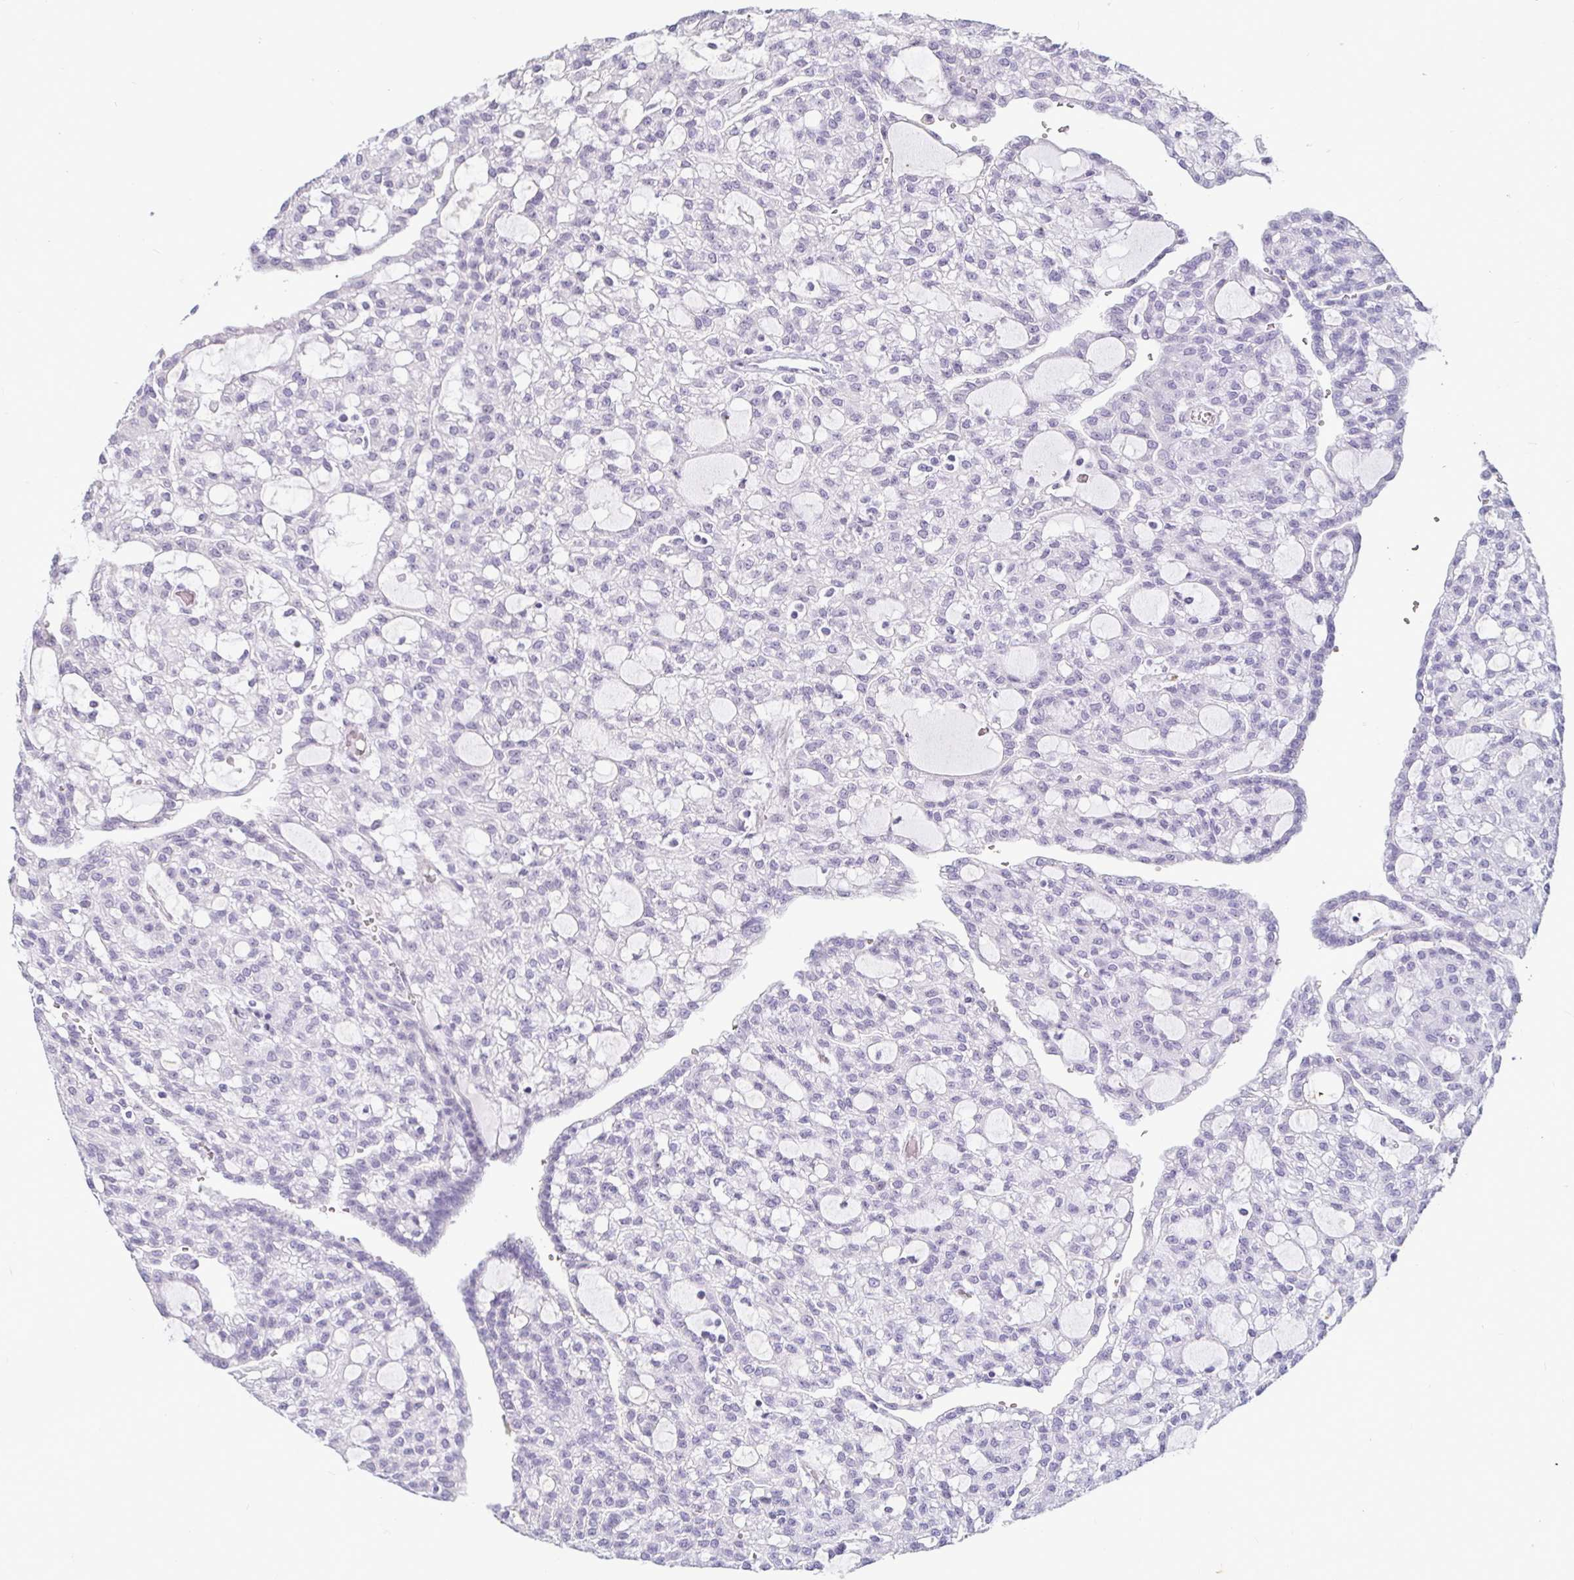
{"staining": {"intensity": "negative", "quantity": "none", "location": "none"}, "tissue": "renal cancer", "cell_type": "Tumor cells", "image_type": "cancer", "snomed": [{"axis": "morphology", "description": "Adenocarcinoma, NOS"}, {"axis": "topography", "description": "Kidney"}], "caption": "Renal cancer (adenocarcinoma) was stained to show a protein in brown. There is no significant staining in tumor cells.", "gene": "CR2", "patient": {"sex": "male", "age": 63}}